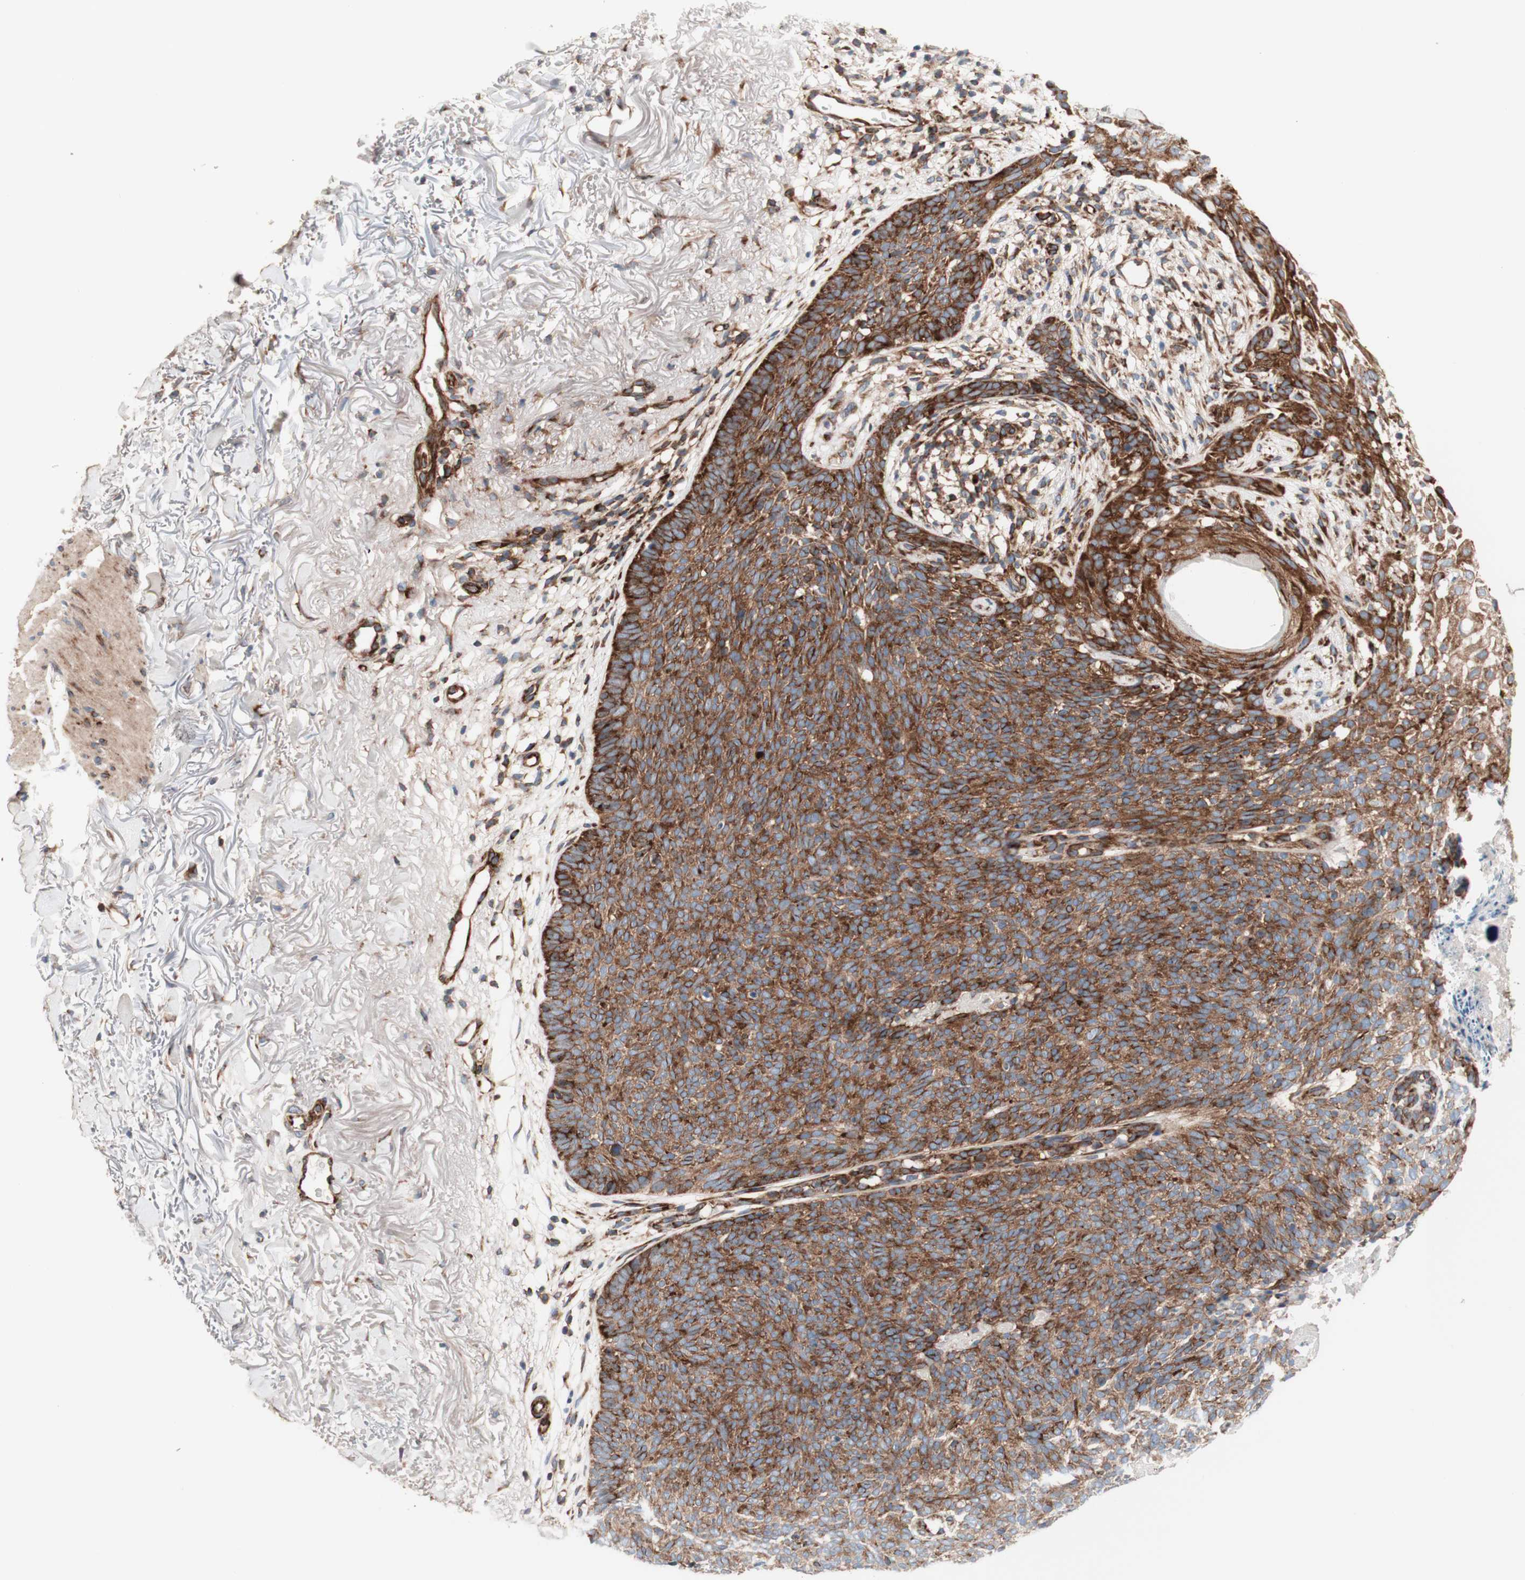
{"staining": {"intensity": "moderate", "quantity": ">75%", "location": "cytoplasmic/membranous"}, "tissue": "skin cancer", "cell_type": "Tumor cells", "image_type": "cancer", "snomed": [{"axis": "morphology", "description": "Normal tissue, NOS"}, {"axis": "morphology", "description": "Basal cell carcinoma"}, {"axis": "topography", "description": "Skin"}], "caption": "Protein expression analysis of human skin cancer (basal cell carcinoma) reveals moderate cytoplasmic/membranous staining in about >75% of tumor cells.", "gene": "CCN4", "patient": {"sex": "female", "age": 70}}